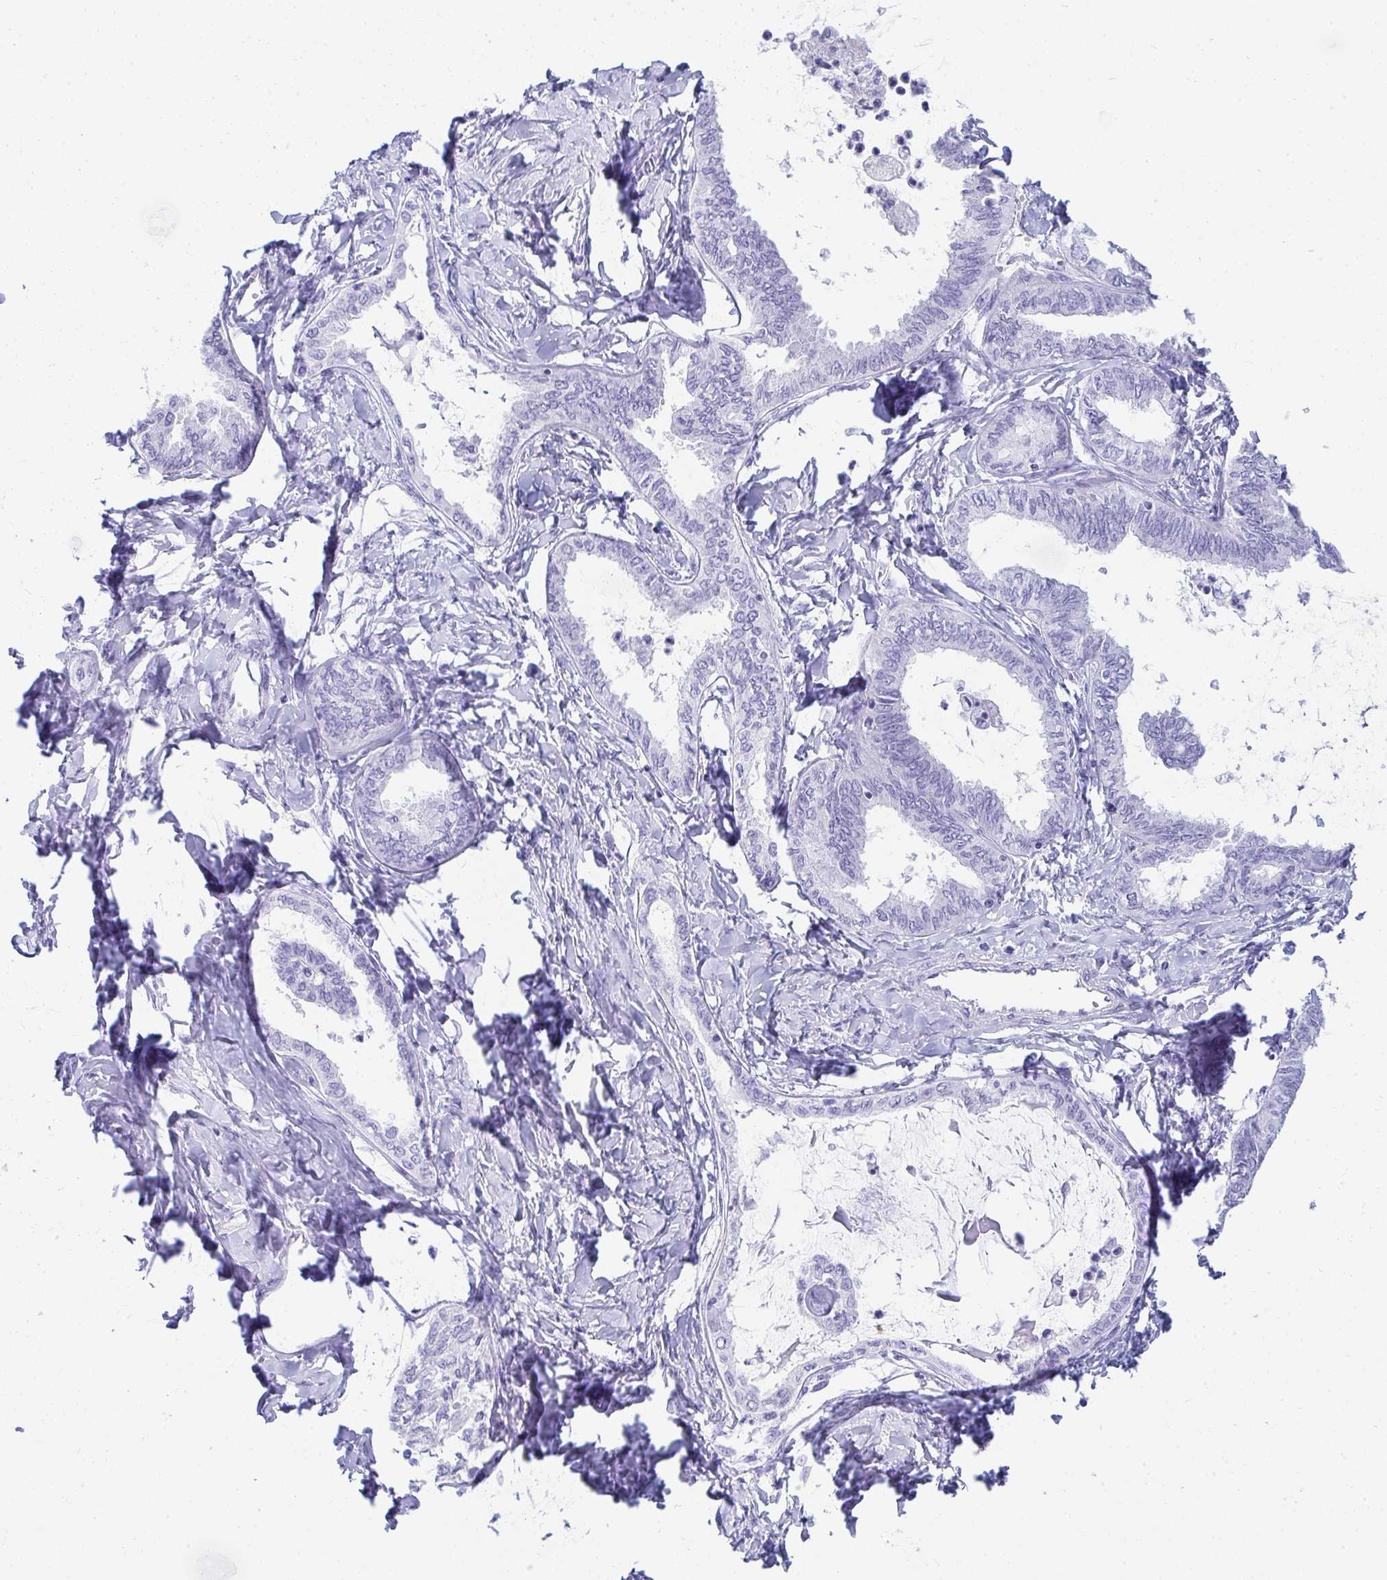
{"staining": {"intensity": "negative", "quantity": "none", "location": "none"}, "tissue": "ovarian cancer", "cell_type": "Tumor cells", "image_type": "cancer", "snomed": [{"axis": "morphology", "description": "Carcinoma, endometroid"}, {"axis": "topography", "description": "Ovary"}], "caption": "DAB (3,3'-diaminobenzidine) immunohistochemical staining of ovarian cancer (endometroid carcinoma) demonstrates no significant positivity in tumor cells.", "gene": "SEC14L3", "patient": {"sex": "female", "age": 70}}